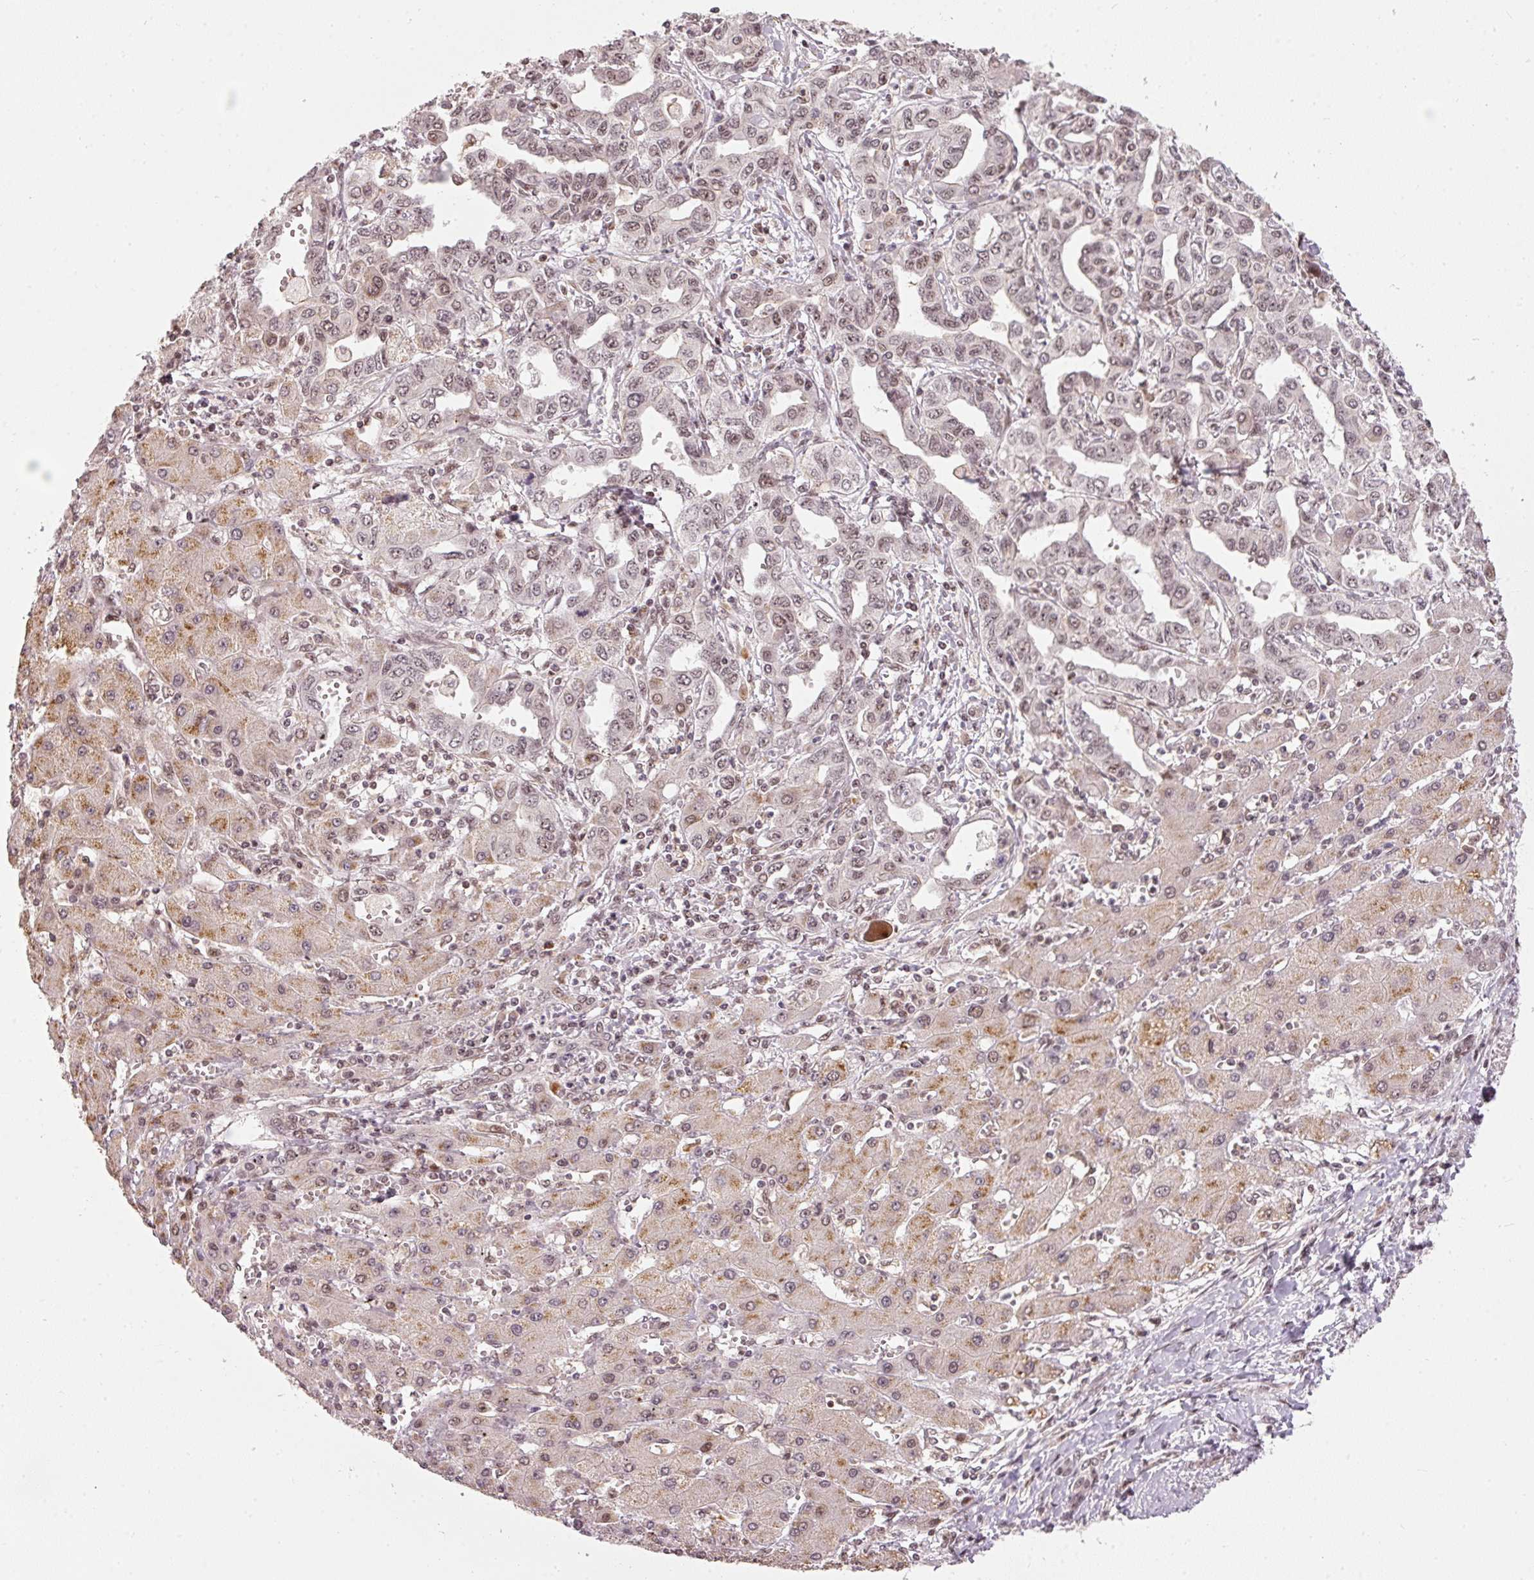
{"staining": {"intensity": "weak", "quantity": ">75%", "location": "nuclear"}, "tissue": "liver cancer", "cell_type": "Tumor cells", "image_type": "cancer", "snomed": [{"axis": "morphology", "description": "Cholangiocarcinoma"}, {"axis": "topography", "description": "Liver"}], "caption": "This is an image of immunohistochemistry staining of liver cholangiocarcinoma, which shows weak staining in the nuclear of tumor cells.", "gene": "THOC6", "patient": {"sex": "male", "age": 59}}